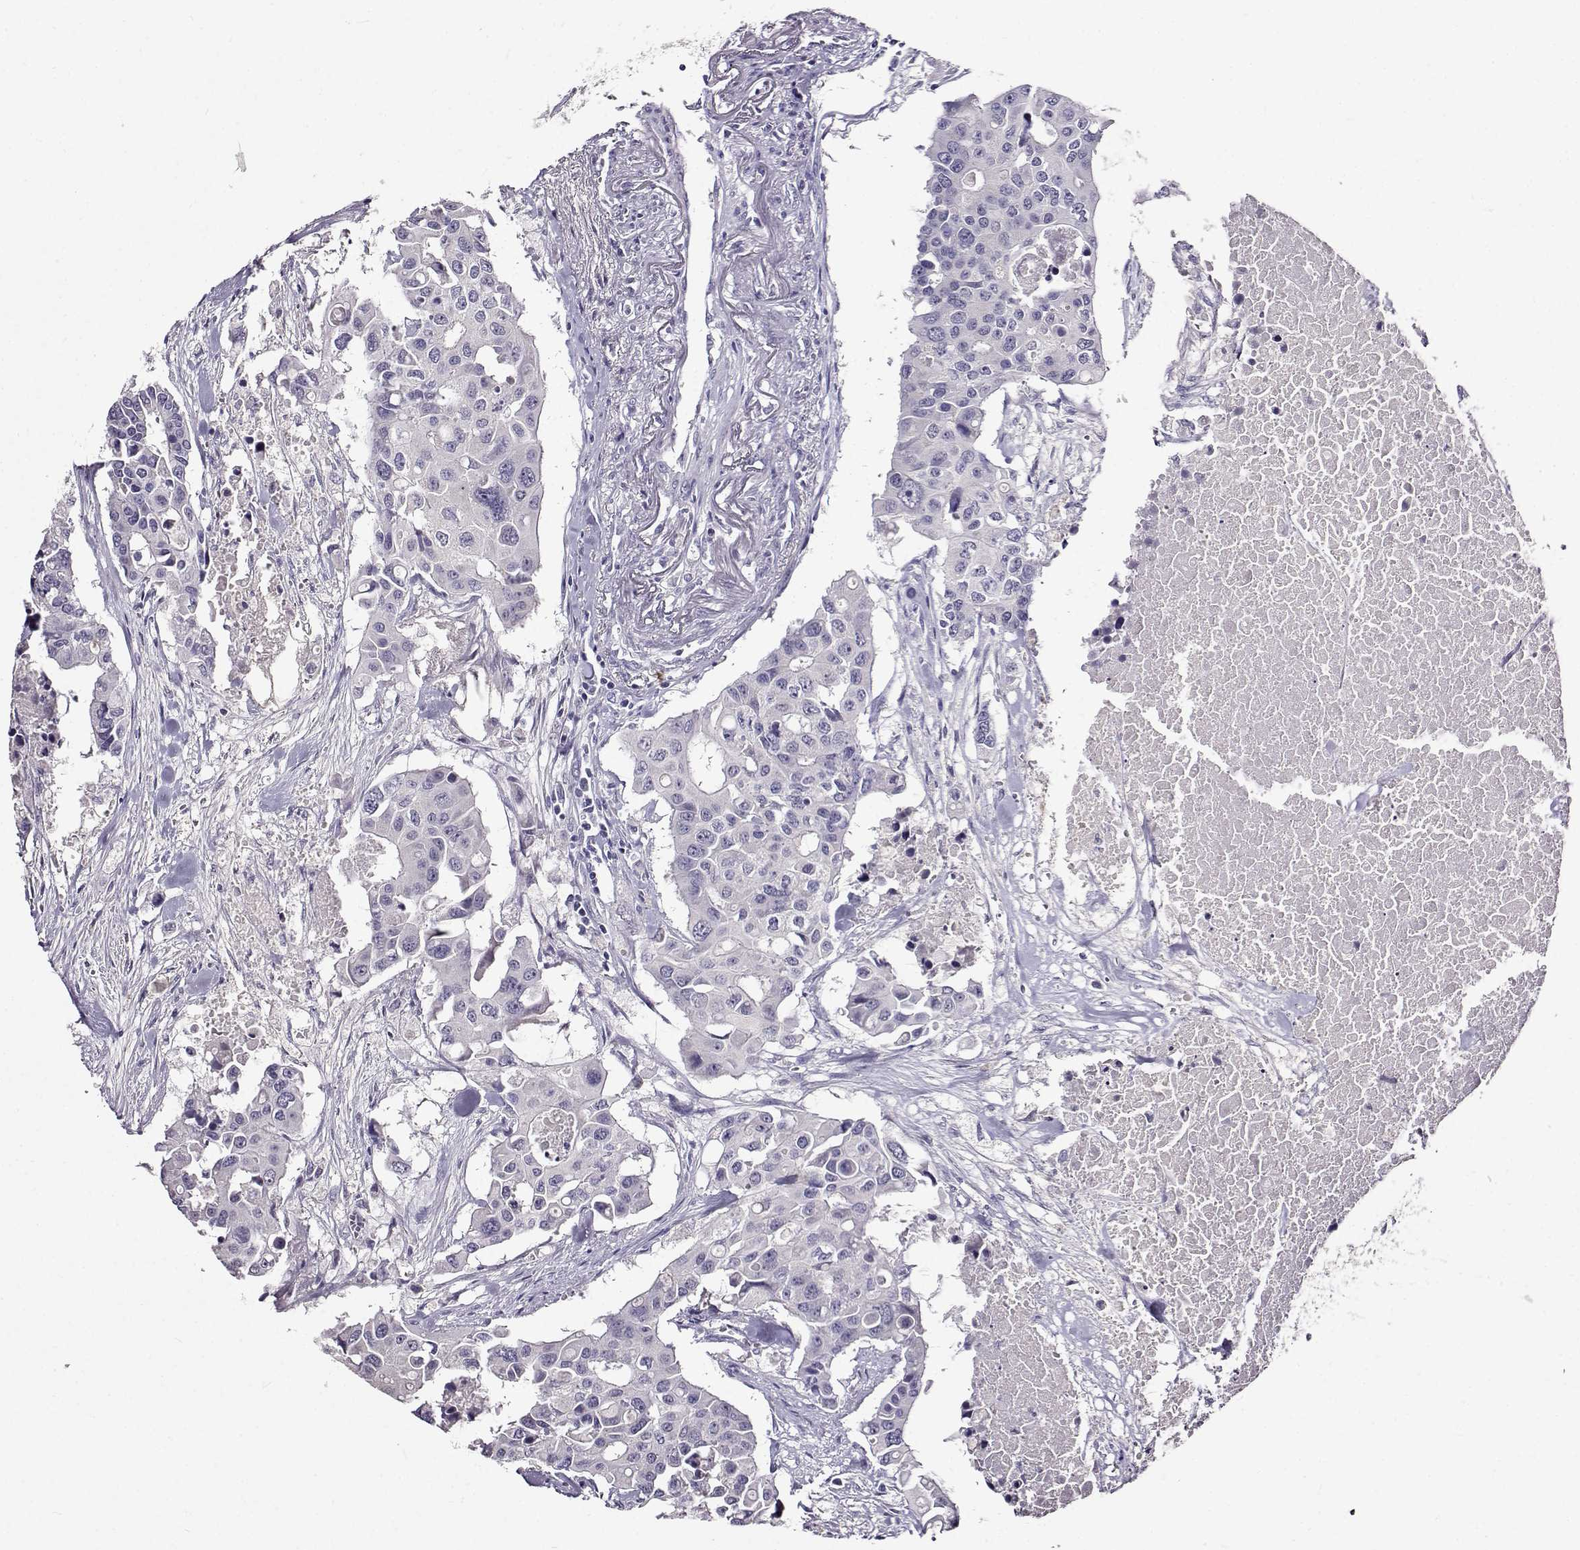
{"staining": {"intensity": "negative", "quantity": "none", "location": "none"}, "tissue": "colorectal cancer", "cell_type": "Tumor cells", "image_type": "cancer", "snomed": [{"axis": "morphology", "description": "Adenocarcinoma, NOS"}, {"axis": "topography", "description": "Colon"}], "caption": "High power microscopy image of an immunohistochemistry histopathology image of adenocarcinoma (colorectal), revealing no significant positivity in tumor cells.", "gene": "PAEP", "patient": {"sex": "male", "age": 77}}